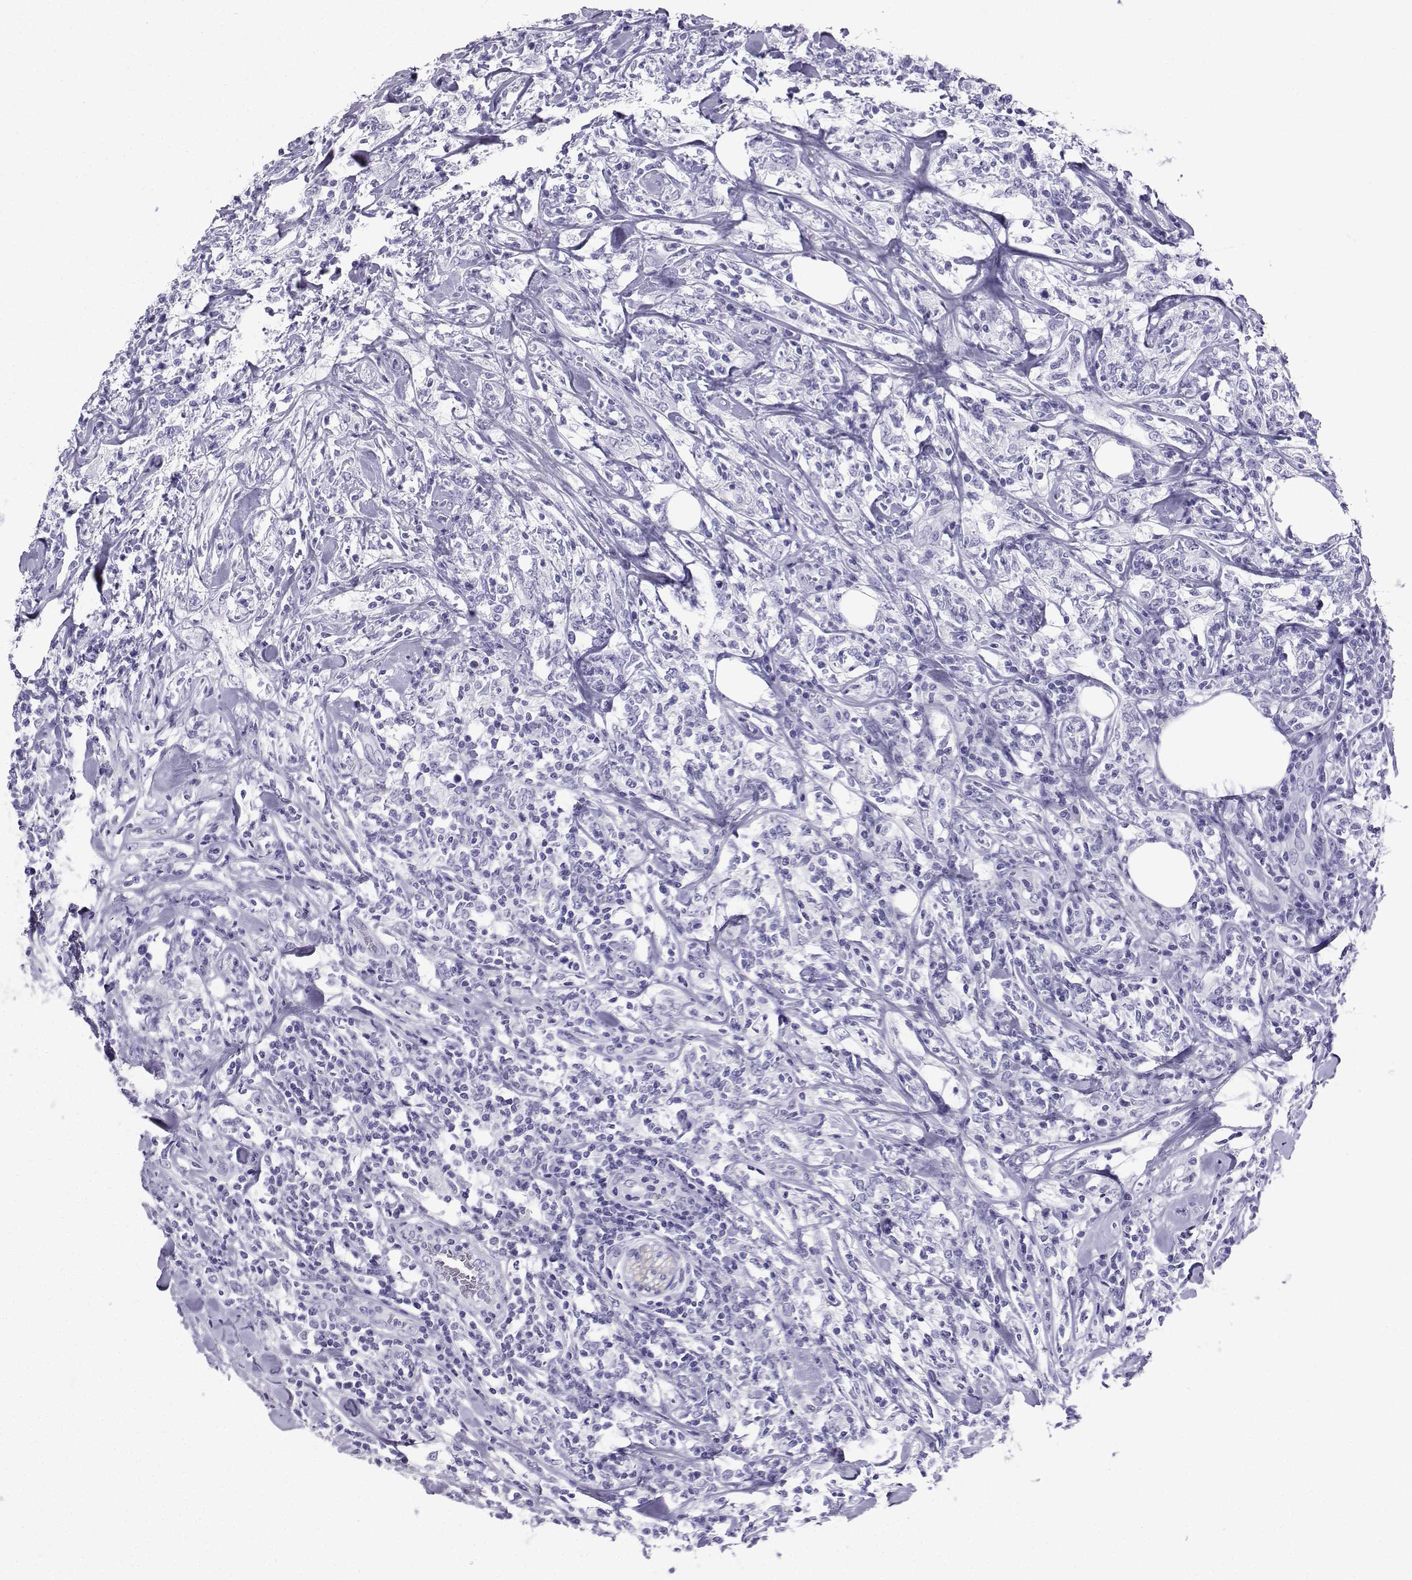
{"staining": {"intensity": "negative", "quantity": "none", "location": "none"}, "tissue": "lymphoma", "cell_type": "Tumor cells", "image_type": "cancer", "snomed": [{"axis": "morphology", "description": "Malignant lymphoma, non-Hodgkin's type, High grade"}, {"axis": "topography", "description": "Lymph node"}], "caption": "This is an immunohistochemistry micrograph of human lymphoma. There is no expression in tumor cells.", "gene": "SLC18A2", "patient": {"sex": "female", "age": 84}}